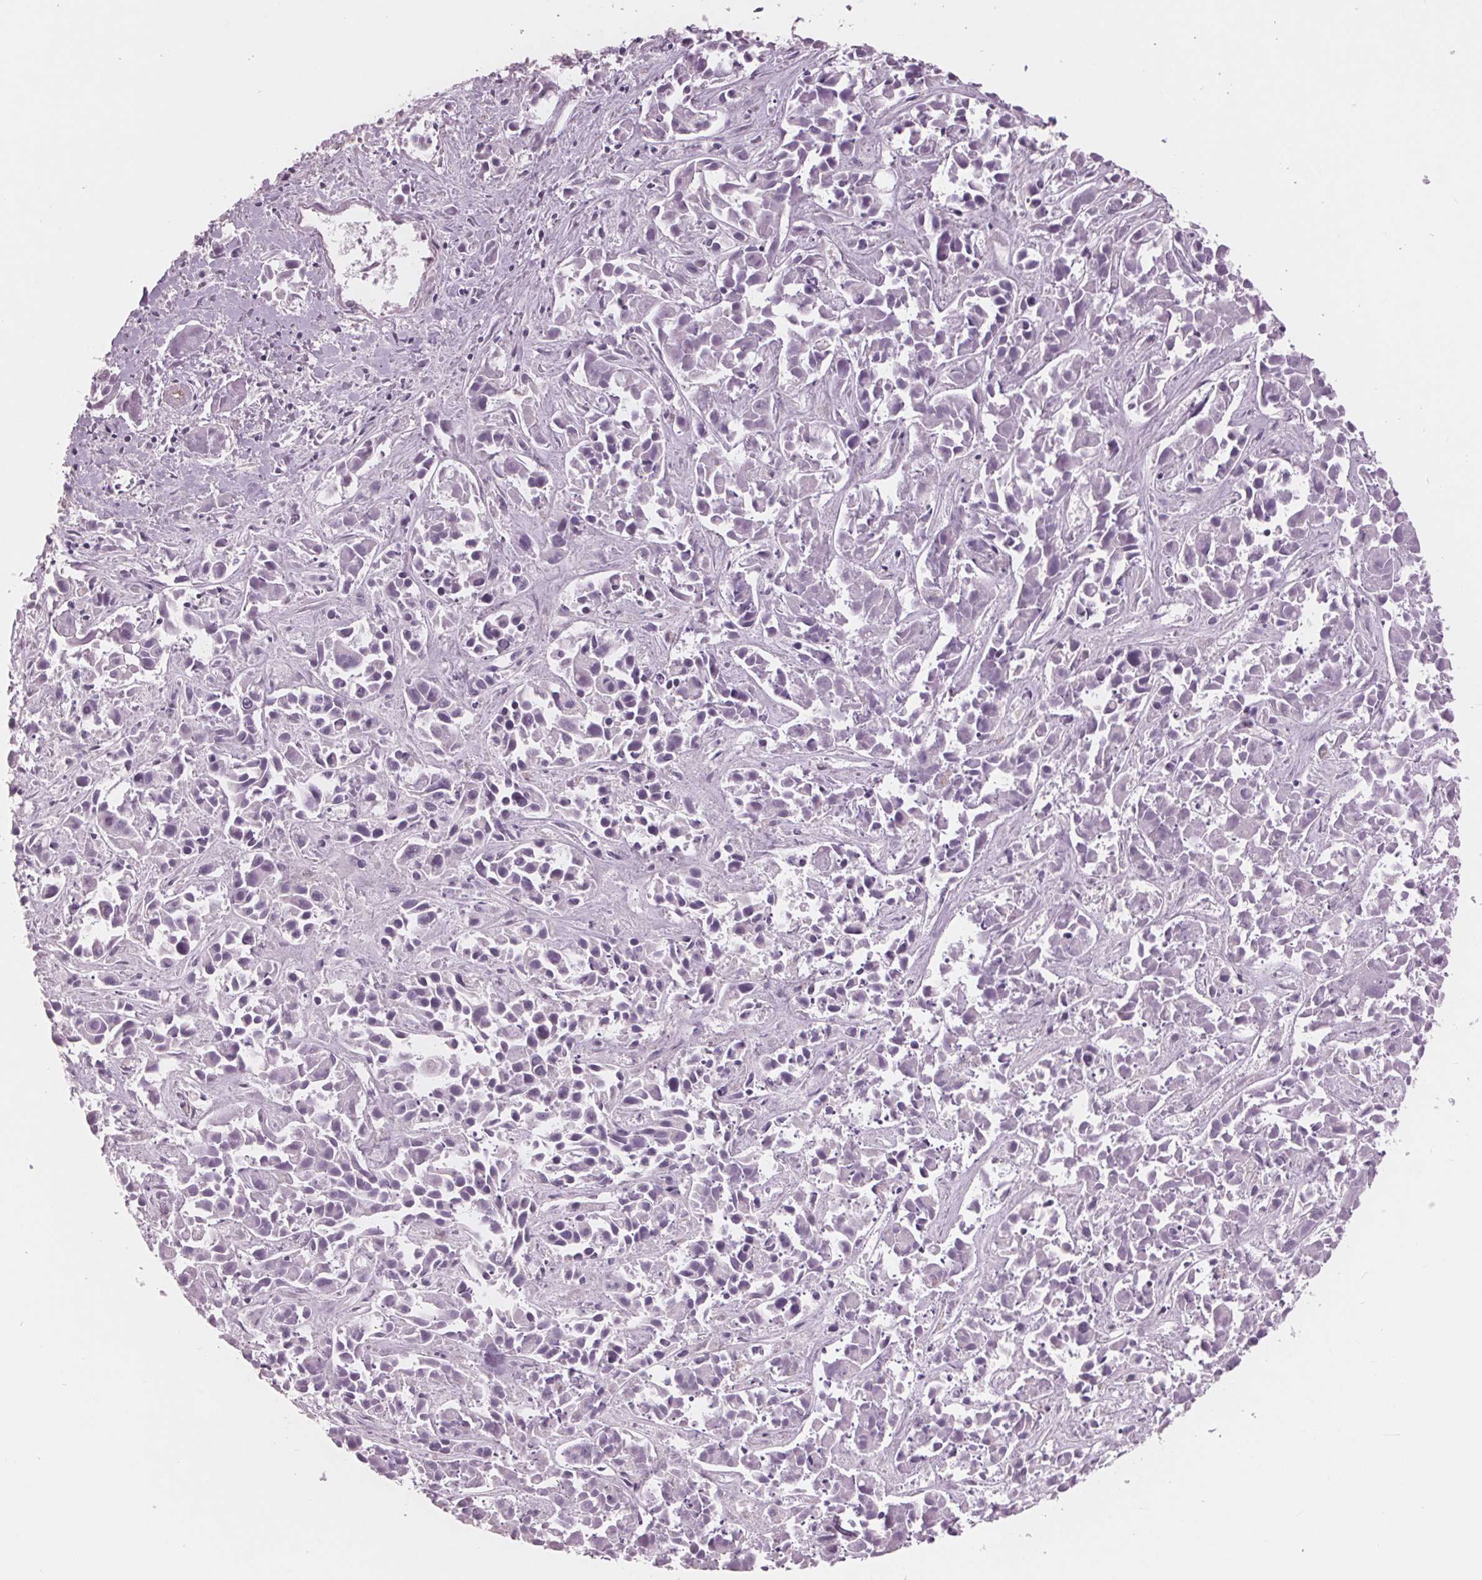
{"staining": {"intensity": "negative", "quantity": "none", "location": "none"}, "tissue": "liver cancer", "cell_type": "Tumor cells", "image_type": "cancer", "snomed": [{"axis": "morphology", "description": "Cholangiocarcinoma"}, {"axis": "topography", "description": "Liver"}], "caption": "Tumor cells show no significant protein staining in cholangiocarcinoma (liver).", "gene": "AMBP", "patient": {"sex": "female", "age": 81}}